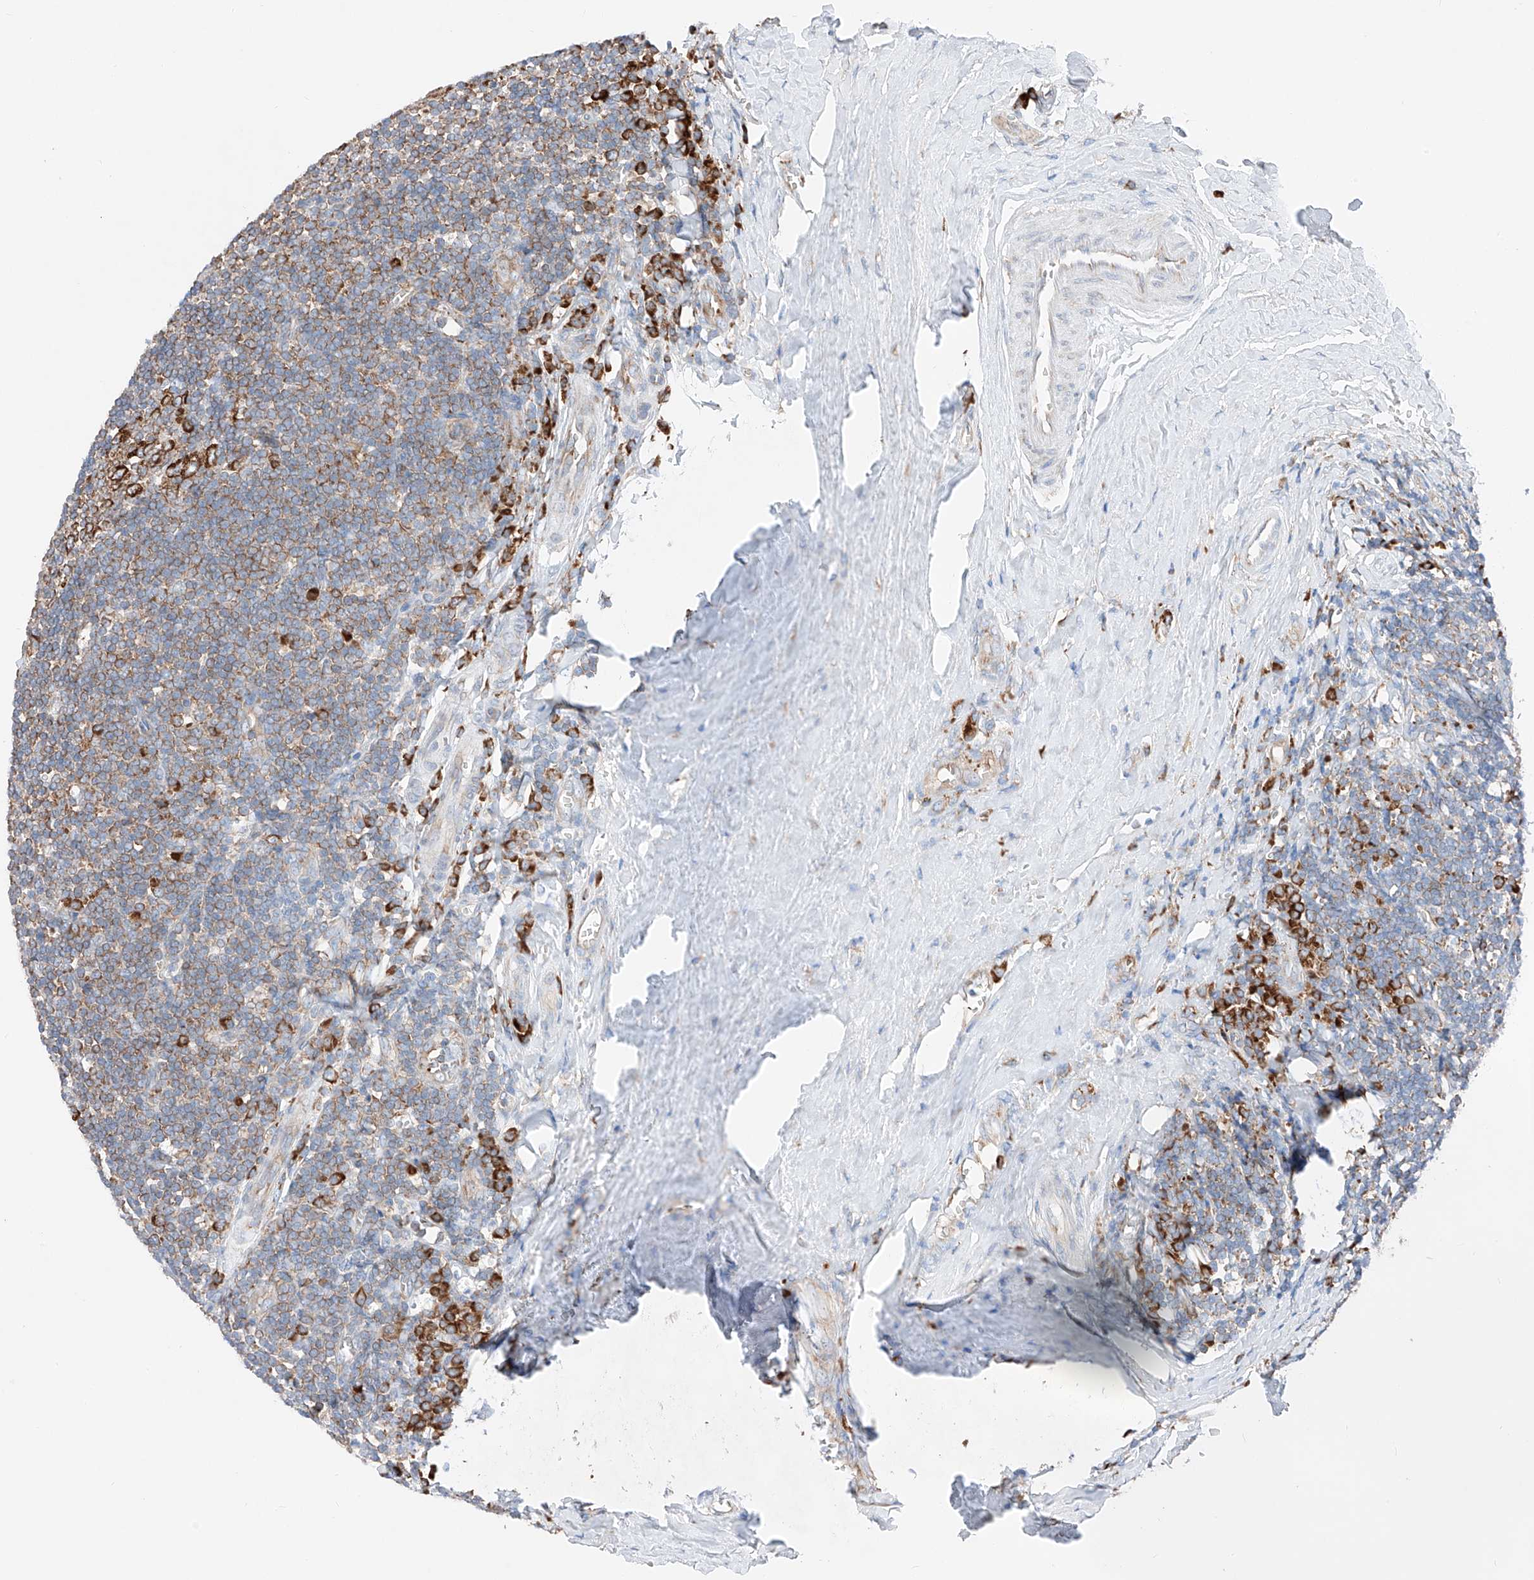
{"staining": {"intensity": "strong", "quantity": "25%-75%", "location": "cytoplasmic/membranous"}, "tissue": "tonsil", "cell_type": "Germinal center cells", "image_type": "normal", "snomed": [{"axis": "morphology", "description": "Normal tissue, NOS"}, {"axis": "topography", "description": "Tonsil"}], "caption": "Immunohistochemistry (IHC) (DAB) staining of unremarkable human tonsil exhibits strong cytoplasmic/membranous protein positivity in approximately 25%-75% of germinal center cells.", "gene": "CRELD1", "patient": {"sex": "male", "age": 27}}